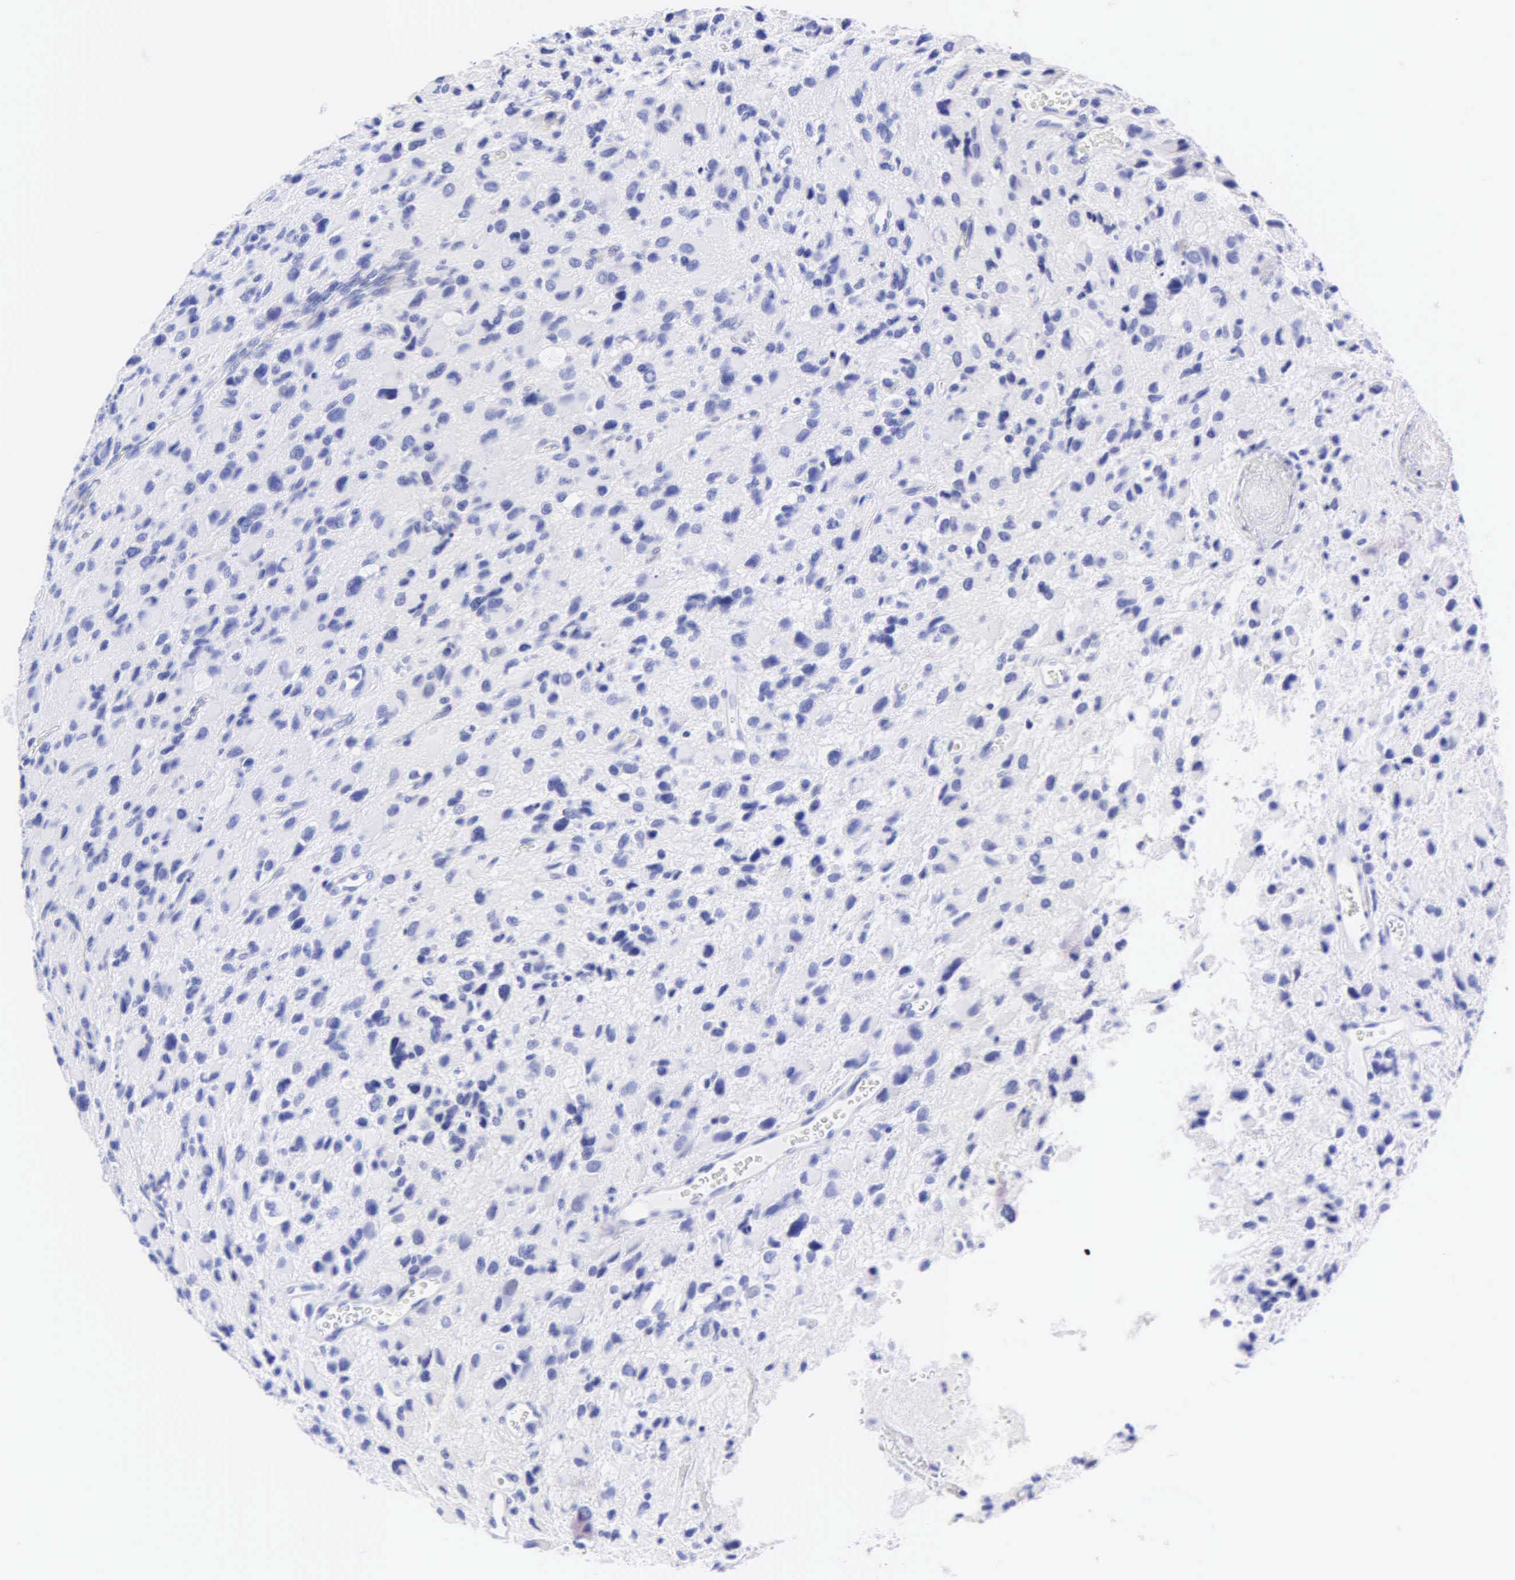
{"staining": {"intensity": "negative", "quantity": "none", "location": "none"}, "tissue": "glioma", "cell_type": "Tumor cells", "image_type": "cancer", "snomed": [{"axis": "morphology", "description": "Glioma, malignant, High grade"}, {"axis": "topography", "description": "Brain"}], "caption": "DAB immunohistochemical staining of human glioma displays no significant staining in tumor cells.", "gene": "KRT20", "patient": {"sex": "male", "age": 69}}